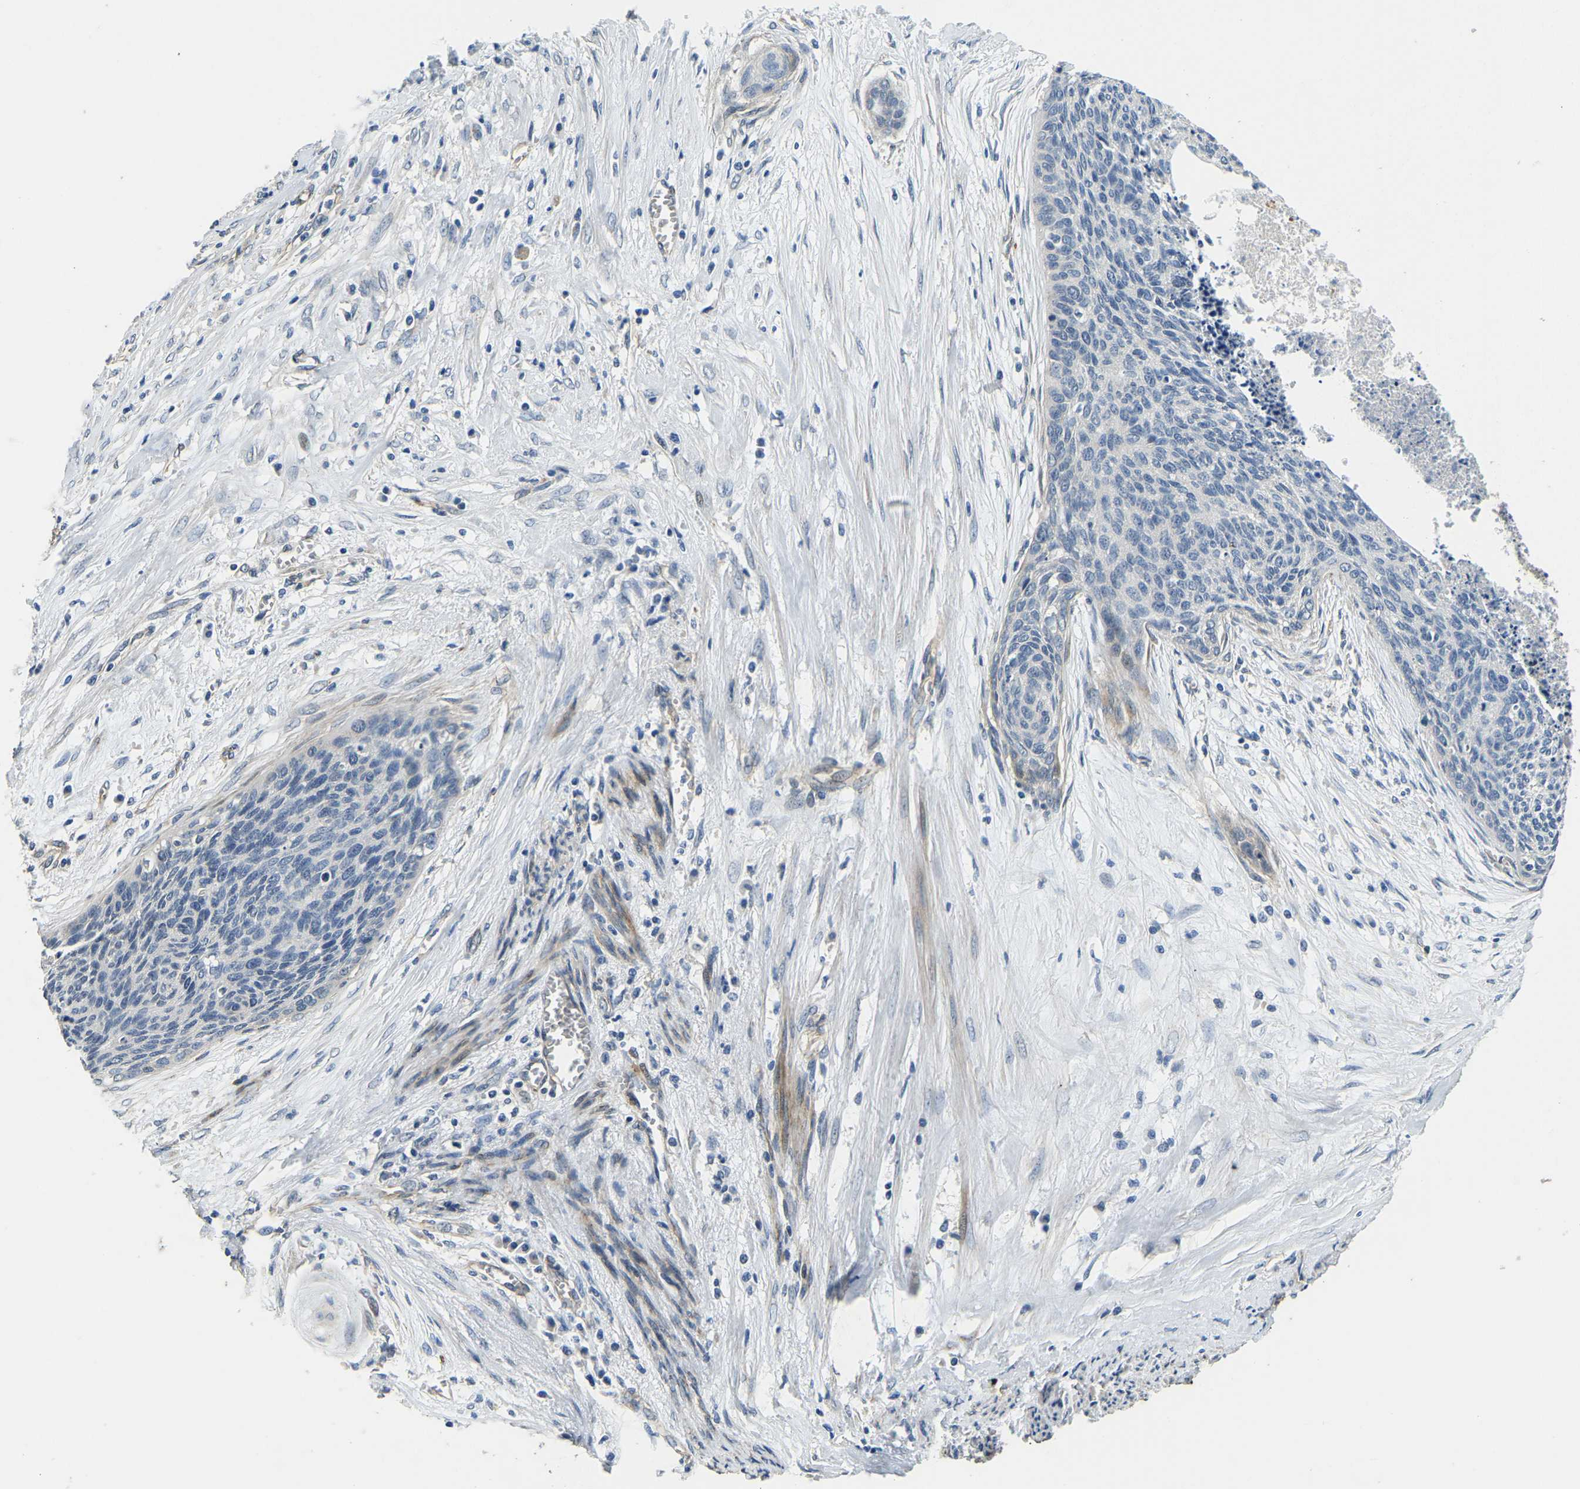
{"staining": {"intensity": "negative", "quantity": "none", "location": "none"}, "tissue": "cervical cancer", "cell_type": "Tumor cells", "image_type": "cancer", "snomed": [{"axis": "morphology", "description": "Squamous cell carcinoma, NOS"}, {"axis": "topography", "description": "Cervix"}], "caption": "A photomicrograph of cervical cancer (squamous cell carcinoma) stained for a protein demonstrates no brown staining in tumor cells.", "gene": "RNF39", "patient": {"sex": "female", "age": 55}}